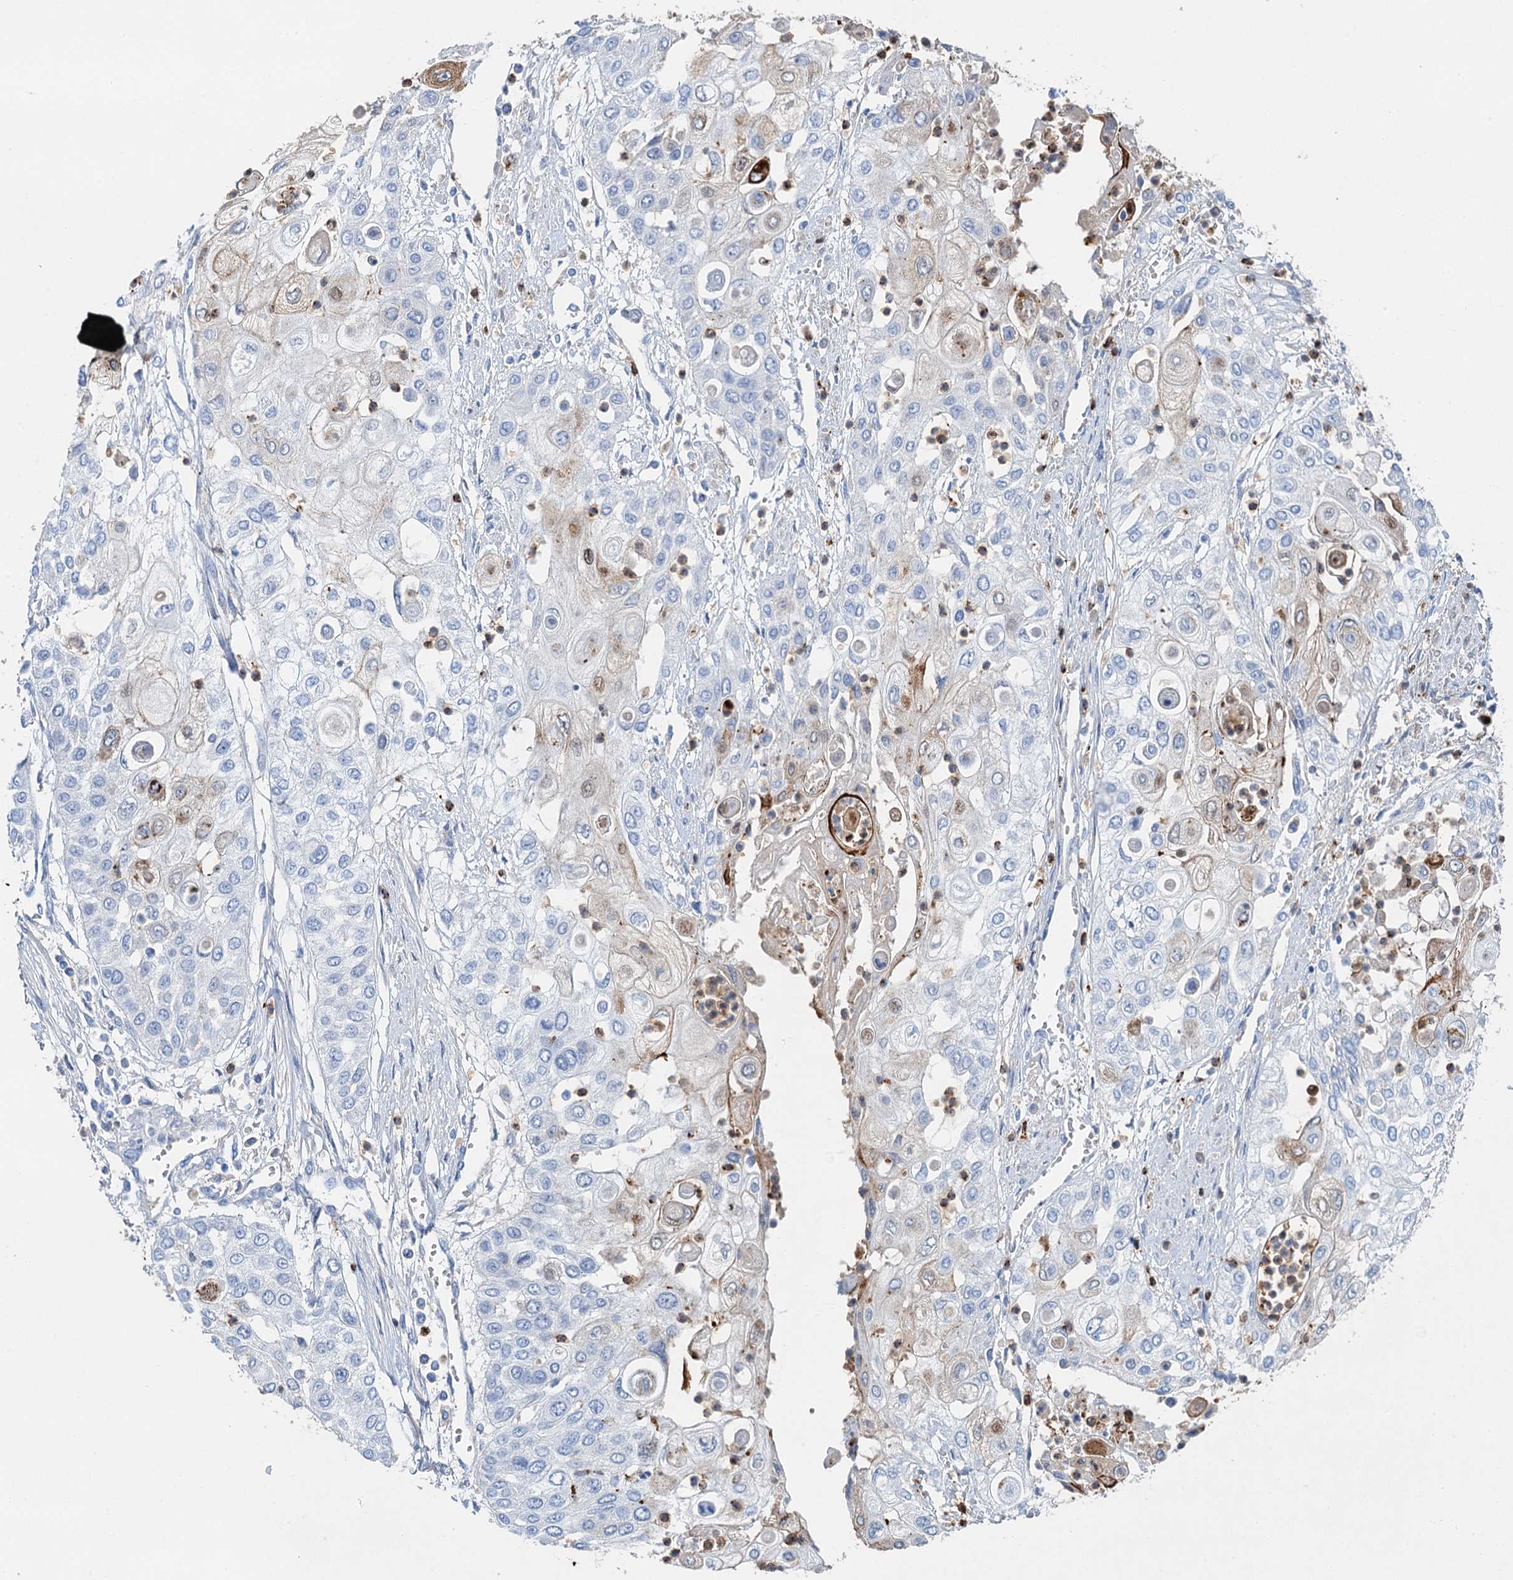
{"staining": {"intensity": "negative", "quantity": "none", "location": "none"}, "tissue": "urothelial cancer", "cell_type": "Tumor cells", "image_type": "cancer", "snomed": [{"axis": "morphology", "description": "Urothelial carcinoma, High grade"}, {"axis": "topography", "description": "Urinary bladder"}], "caption": "High magnification brightfield microscopy of urothelial cancer stained with DAB (3,3'-diaminobenzidine) (brown) and counterstained with hematoxylin (blue): tumor cells show no significant positivity. (Stains: DAB (3,3'-diaminobenzidine) immunohistochemistry (IHC) with hematoxylin counter stain, Microscopy: brightfield microscopy at high magnification).", "gene": "OTOA", "patient": {"sex": "female", "age": 79}}